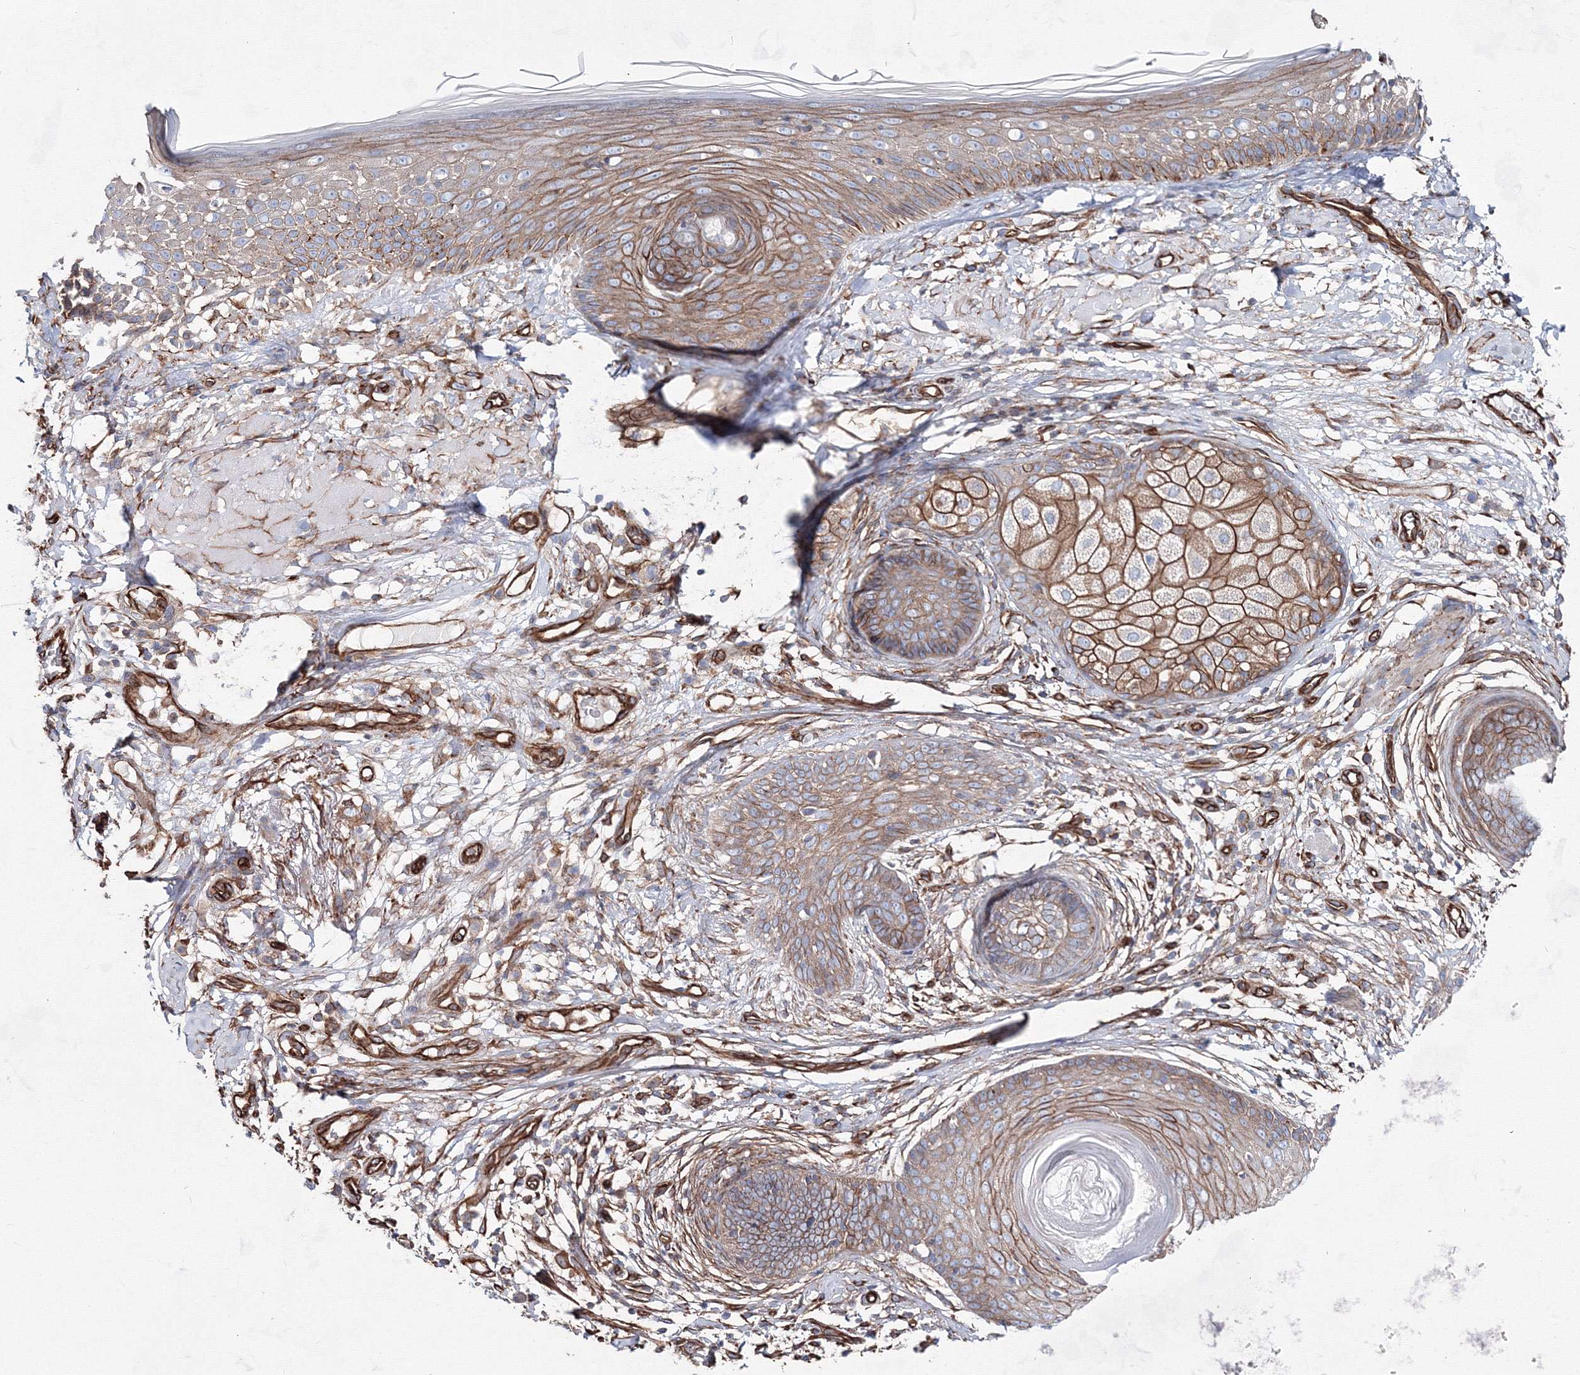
{"staining": {"intensity": "moderate", "quantity": ">75%", "location": "cytoplasmic/membranous"}, "tissue": "skin cancer", "cell_type": "Tumor cells", "image_type": "cancer", "snomed": [{"axis": "morphology", "description": "Squamous cell carcinoma, NOS"}, {"axis": "topography", "description": "Skin"}], "caption": "This is an image of IHC staining of skin cancer, which shows moderate staining in the cytoplasmic/membranous of tumor cells.", "gene": "ANKRD37", "patient": {"sex": "female", "age": 88}}